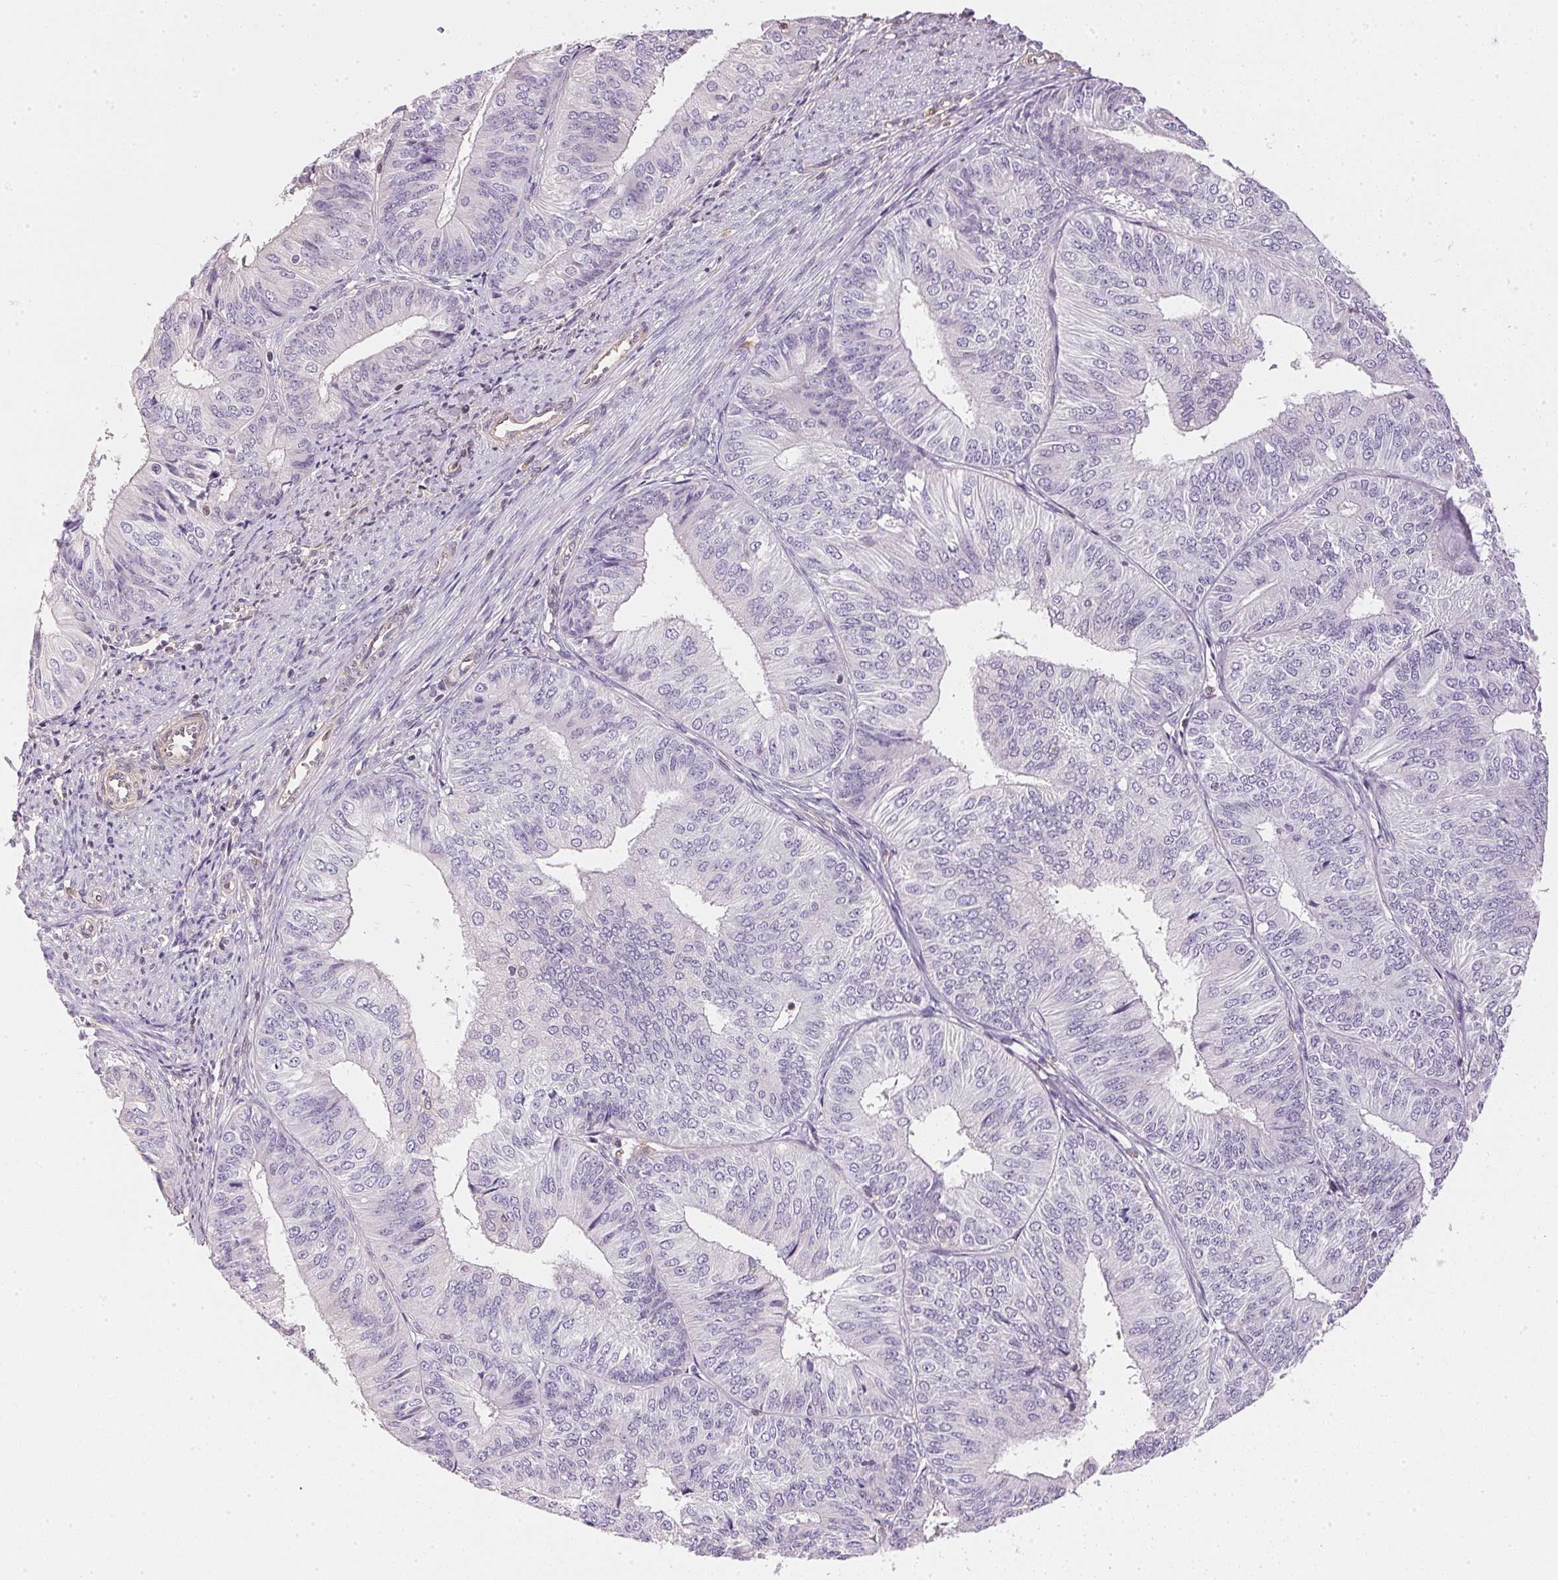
{"staining": {"intensity": "negative", "quantity": "none", "location": "none"}, "tissue": "endometrial cancer", "cell_type": "Tumor cells", "image_type": "cancer", "snomed": [{"axis": "morphology", "description": "Adenocarcinoma, NOS"}, {"axis": "topography", "description": "Endometrium"}], "caption": "A high-resolution image shows immunohistochemistry staining of endometrial cancer, which exhibits no significant staining in tumor cells.", "gene": "S100A3", "patient": {"sex": "female", "age": 58}}